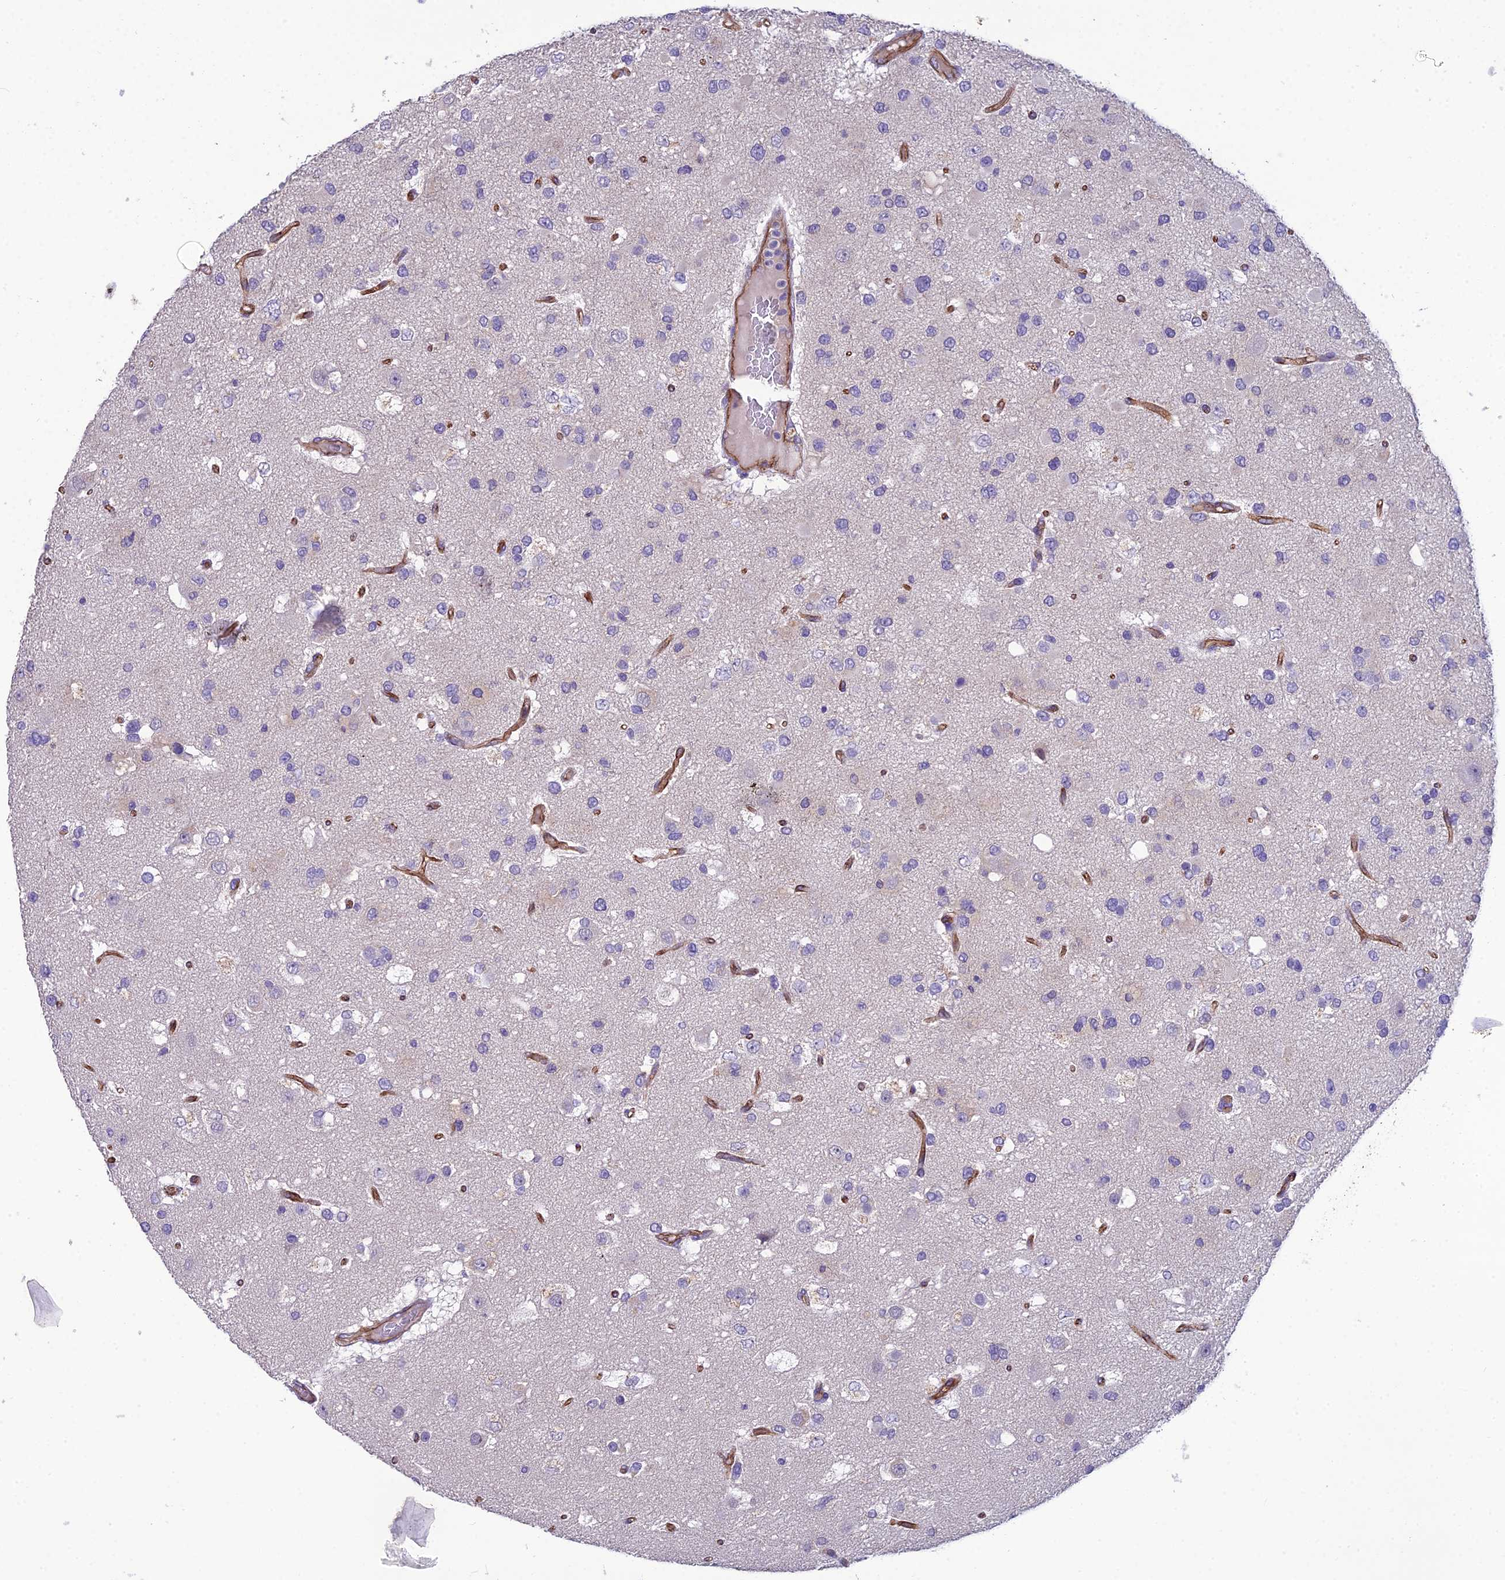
{"staining": {"intensity": "negative", "quantity": "none", "location": "none"}, "tissue": "glioma", "cell_type": "Tumor cells", "image_type": "cancer", "snomed": [{"axis": "morphology", "description": "Glioma, malignant, High grade"}, {"axis": "topography", "description": "Brain"}], "caption": "An image of human malignant glioma (high-grade) is negative for staining in tumor cells.", "gene": "CFAP47", "patient": {"sex": "male", "age": 53}}